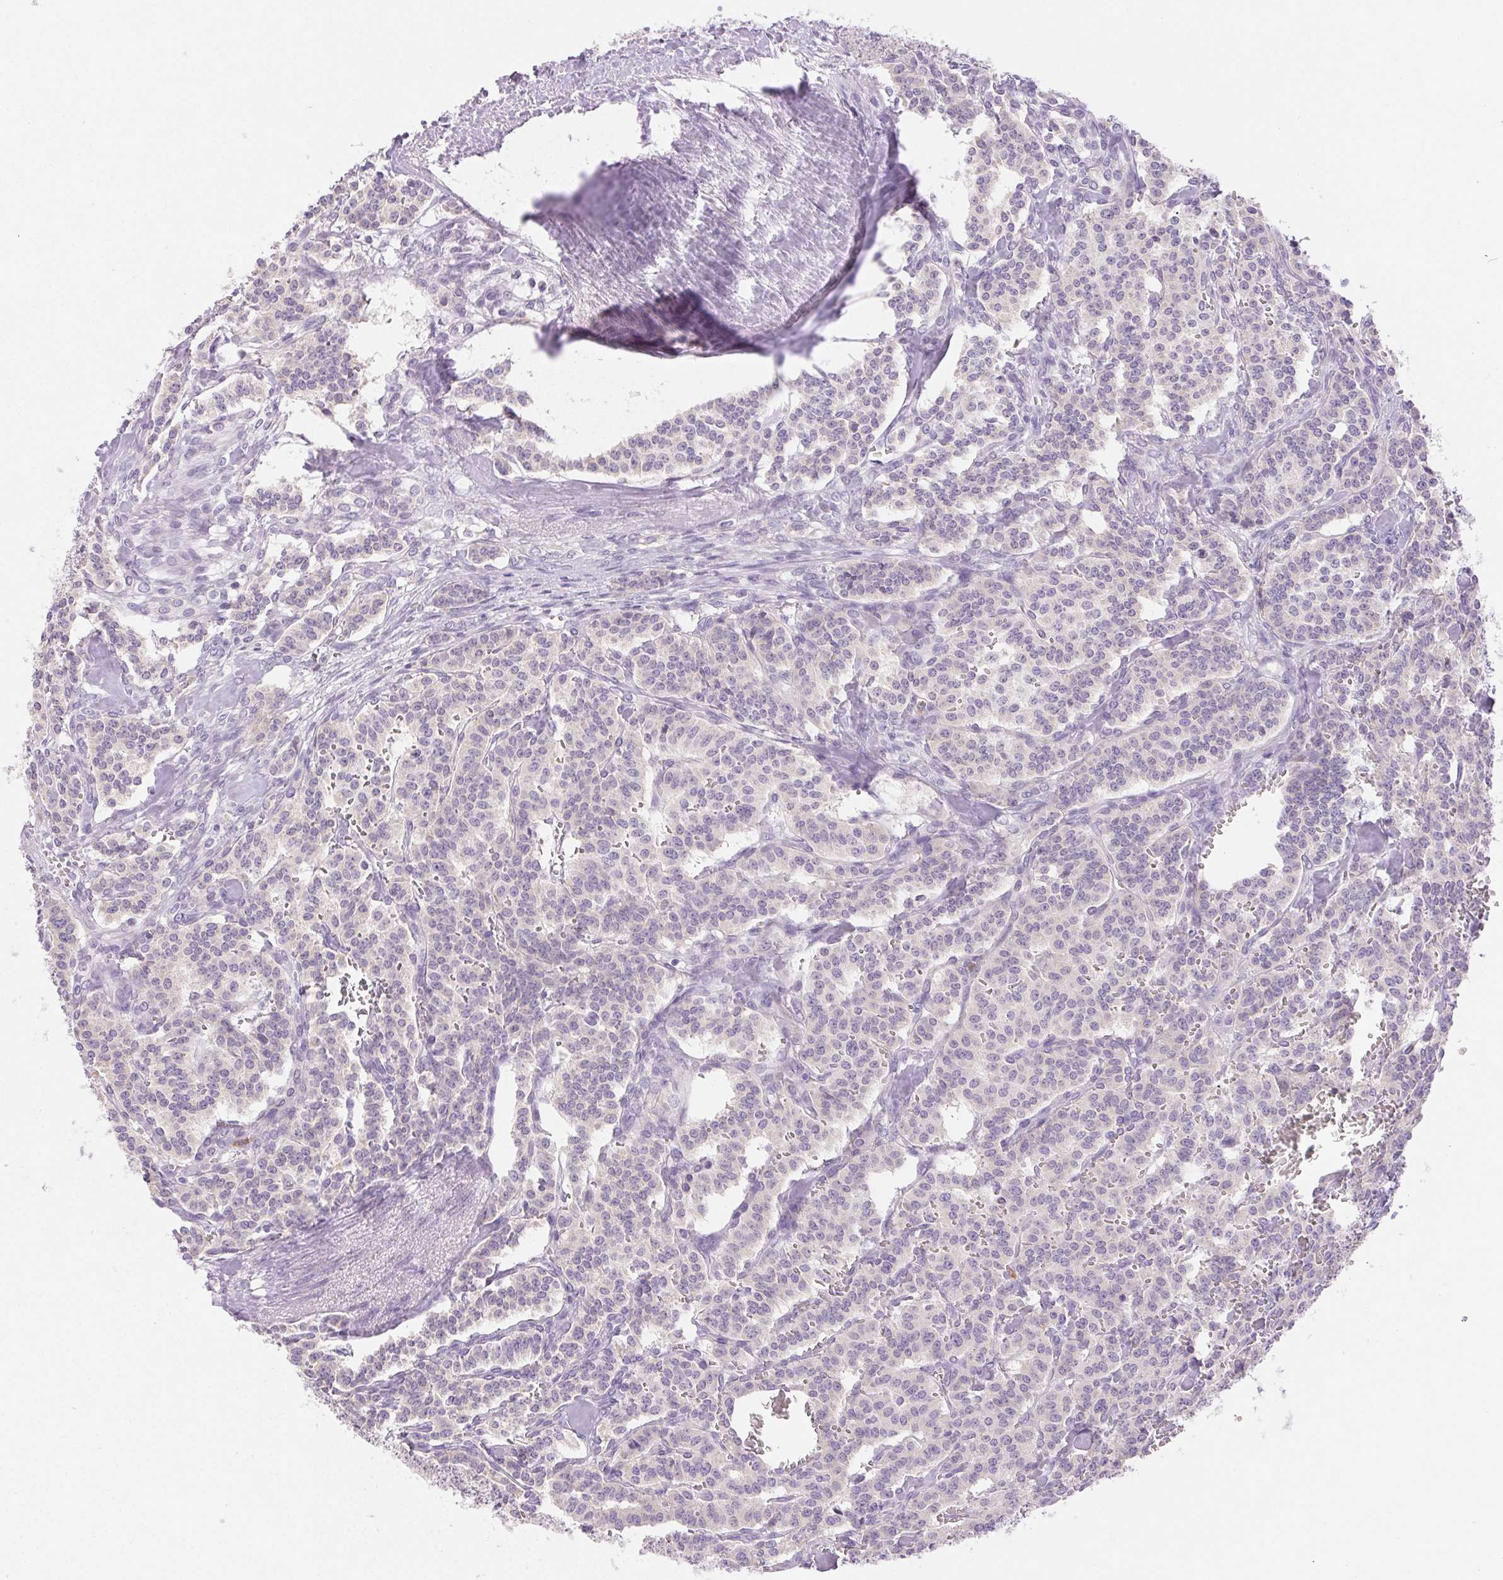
{"staining": {"intensity": "negative", "quantity": "none", "location": "none"}, "tissue": "carcinoid", "cell_type": "Tumor cells", "image_type": "cancer", "snomed": [{"axis": "morphology", "description": "Normal tissue, NOS"}, {"axis": "morphology", "description": "Carcinoid, malignant, NOS"}, {"axis": "topography", "description": "Lung"}], "caption": "Carcinoid stained for a protein using IHC reveals no expression tumor cells.", "gene": "EMX2", "patient": {"sex": "female", "age": 46}}